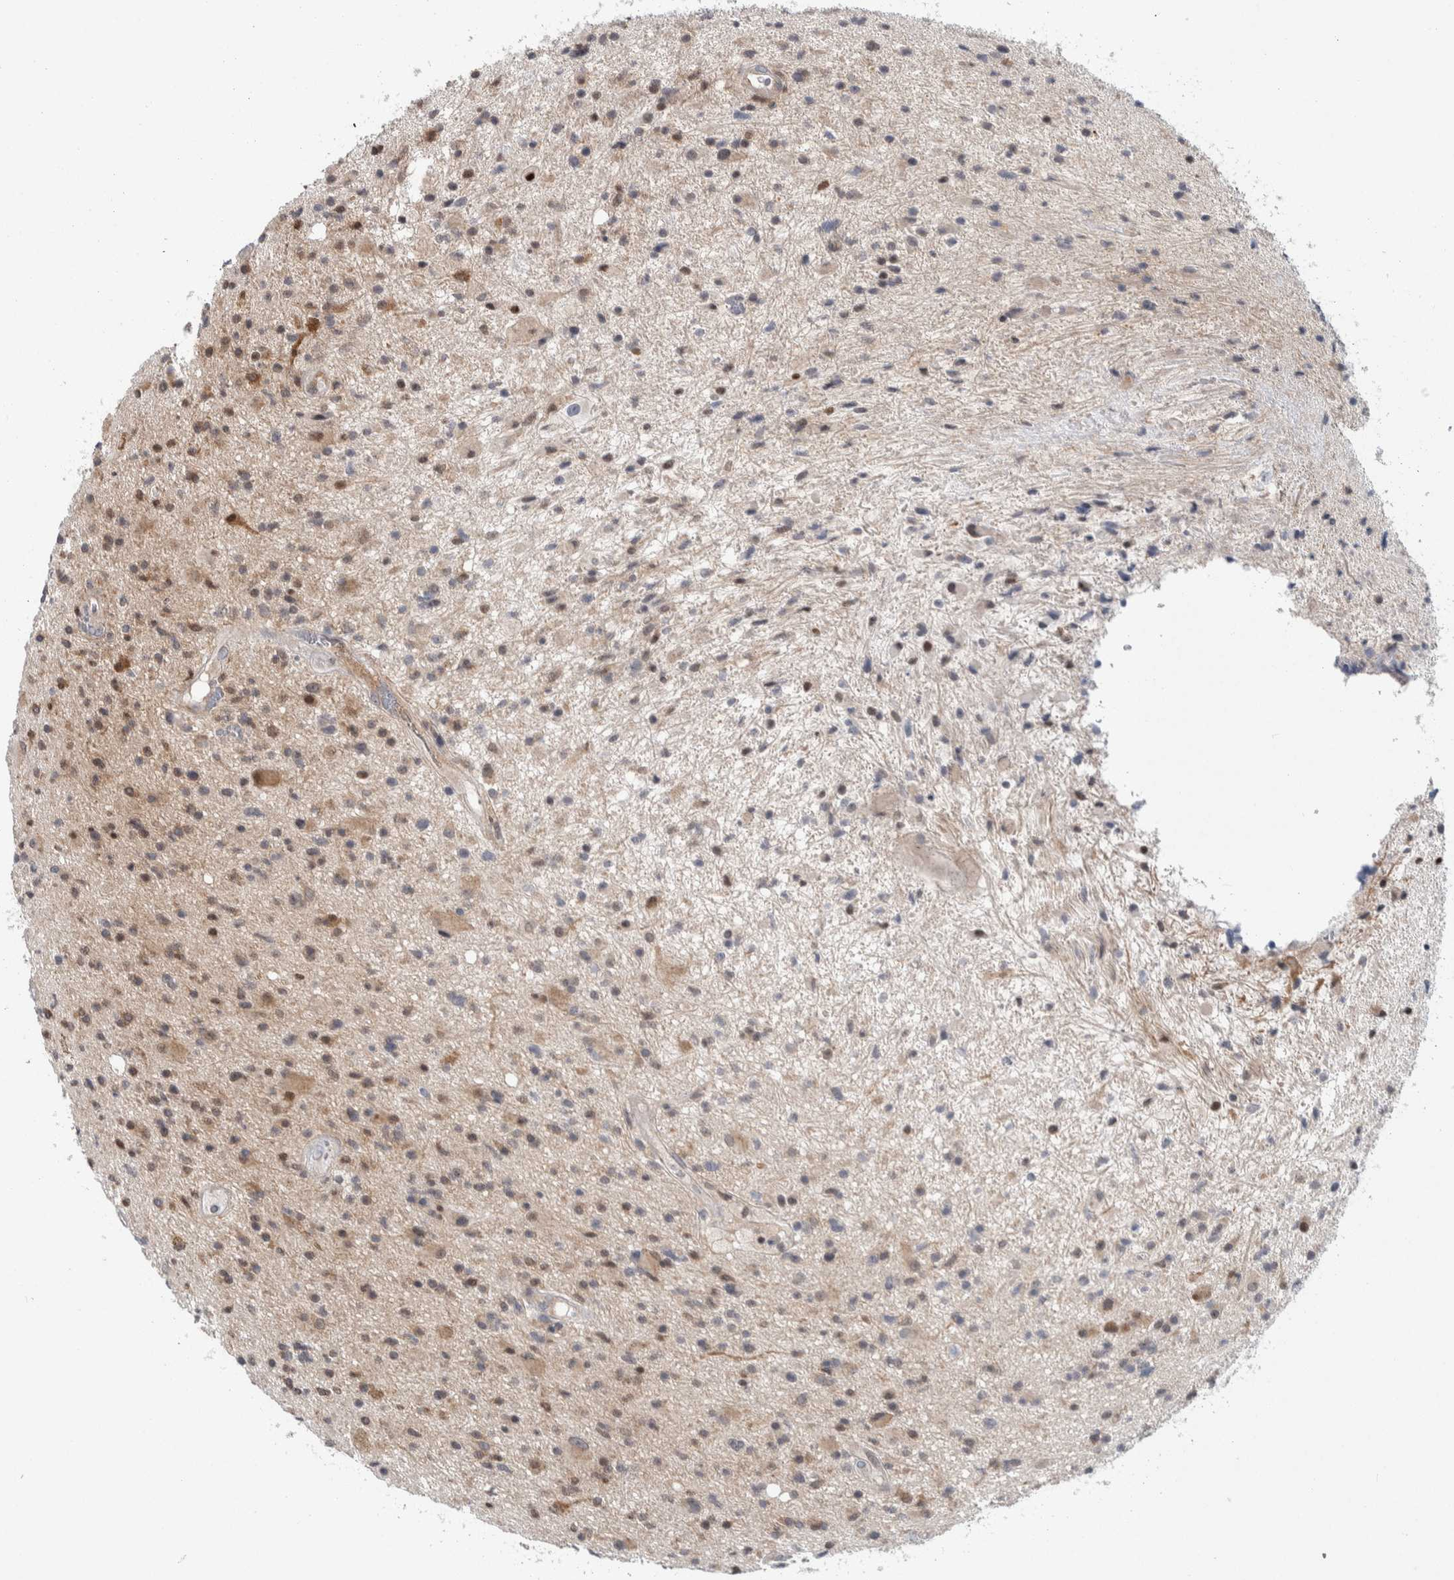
{"staining": {"intensity": "weak", "quantity": ">75%", "location": "cytoplasmic/membranous"}, "tissue": "glioma", "cell_type": "Tumor cells", "image_type": "cancer", "snomed": [{"axis": "morphology", "description": "Glioma, malignant, High grade"}, {"axis": "topography", "description": "Brain"}], "caption": "High-magnification brightfield microscopy of malignant glioma (high-grade) stained with DAB (brown) and counterstained with hematoxylin (blue). tumor cells exhibit weak cytoplasmic/membranous staining is present in about>75% of cells.", "gene": "PTPA", "patient": {"sex": "male", "age": 33}}